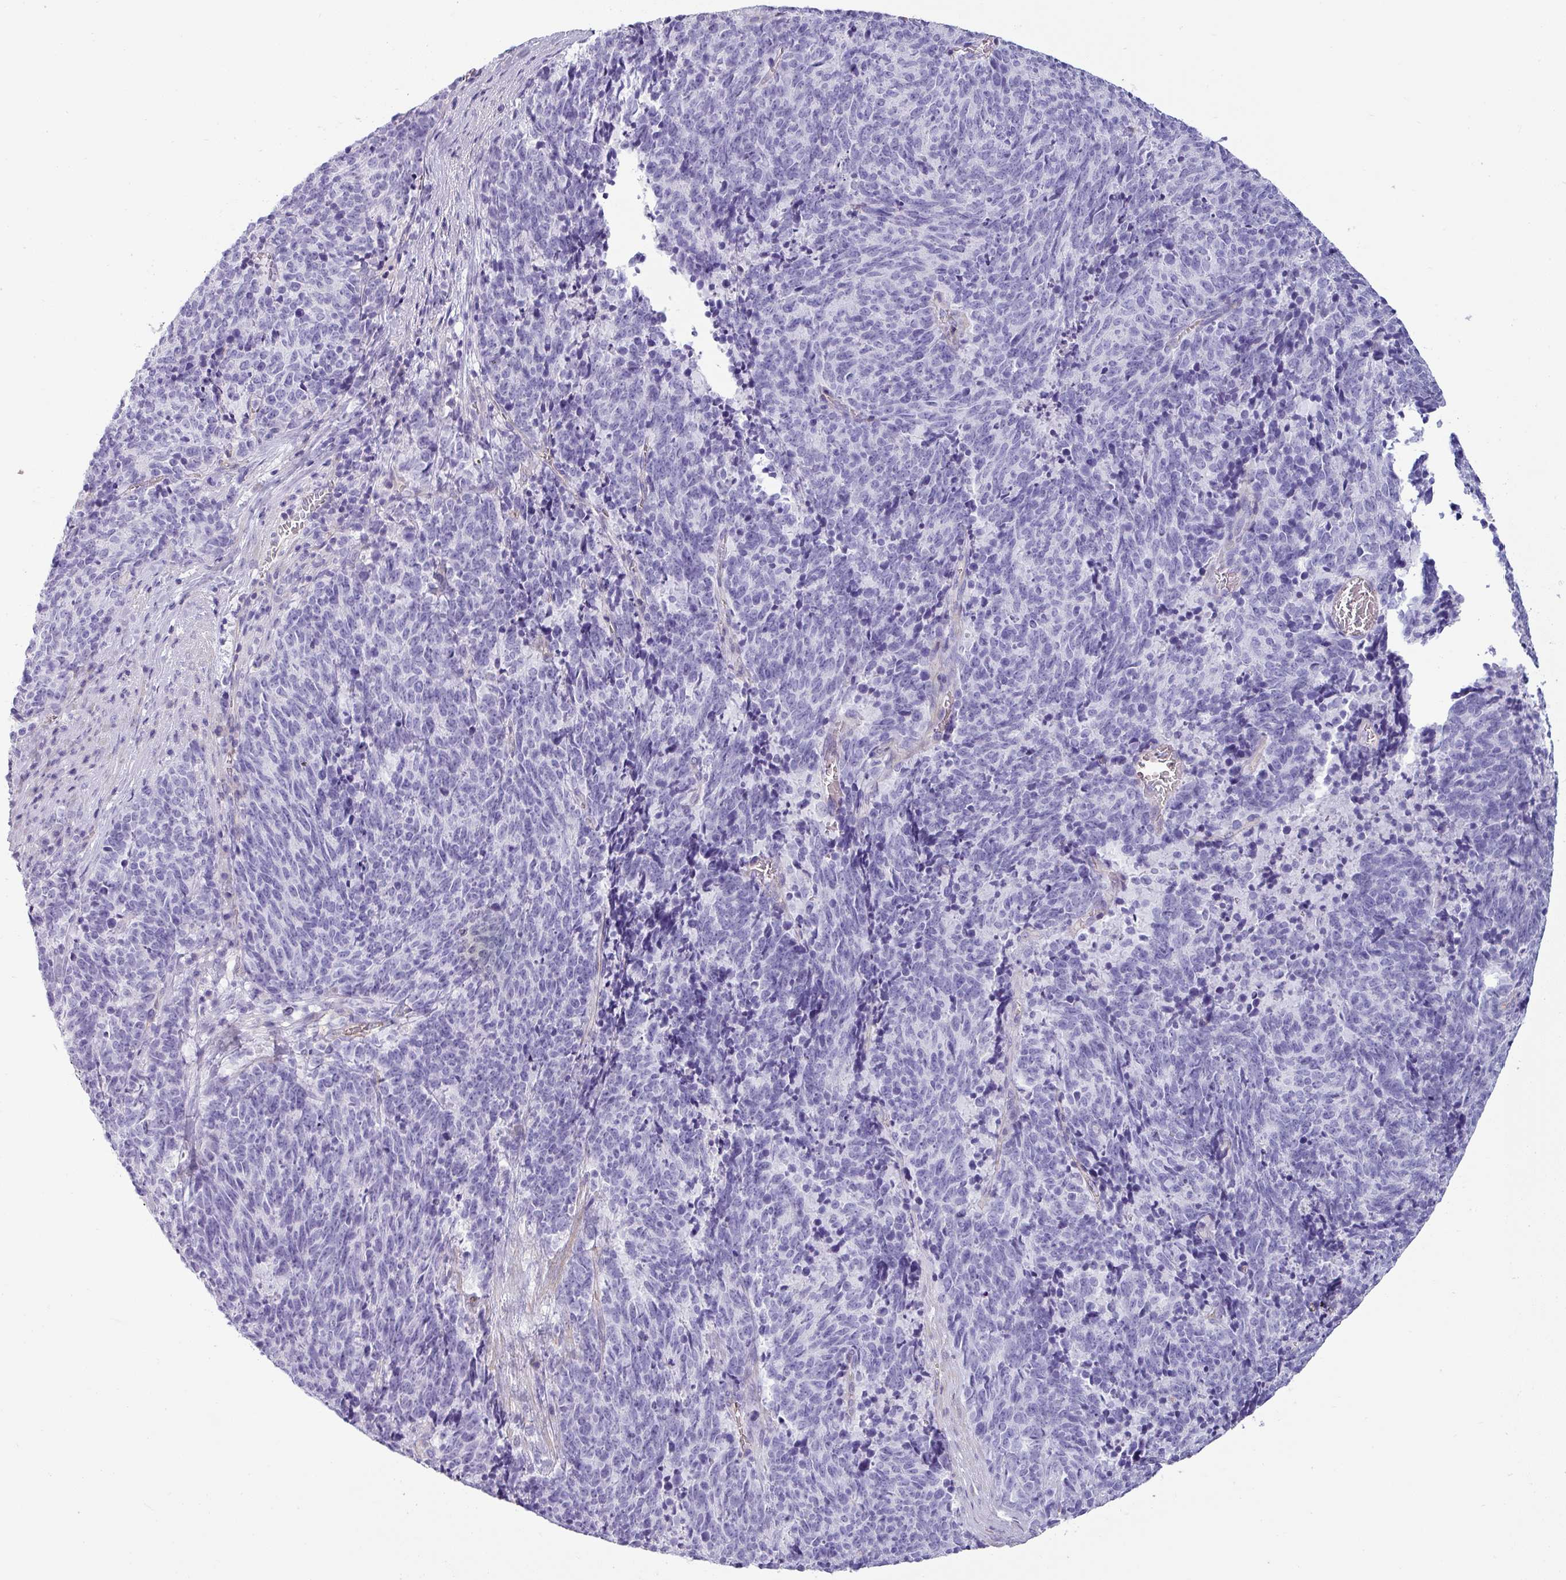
{"staining": {"intensity": "negative", "quantity": "none", "location": "none"}, "tissue": "cervical cancer", "cell_type": "Tumor cells", "image_type": "cancer", "snomed": [{"axis": "morphology", "description": "Squamous cell carcinoma, NOS"}, {"axis": "topography", "description": "Cervix"}], "caption": "High power microscopy photomicrograph of an immunohistochemistry (IHC) micrograph of squamous cell carcinoma (cervical), revealing no significant expression in tumor cells.", "gene": "VCX2", "patient": {"sex": "female", "age": 29}}